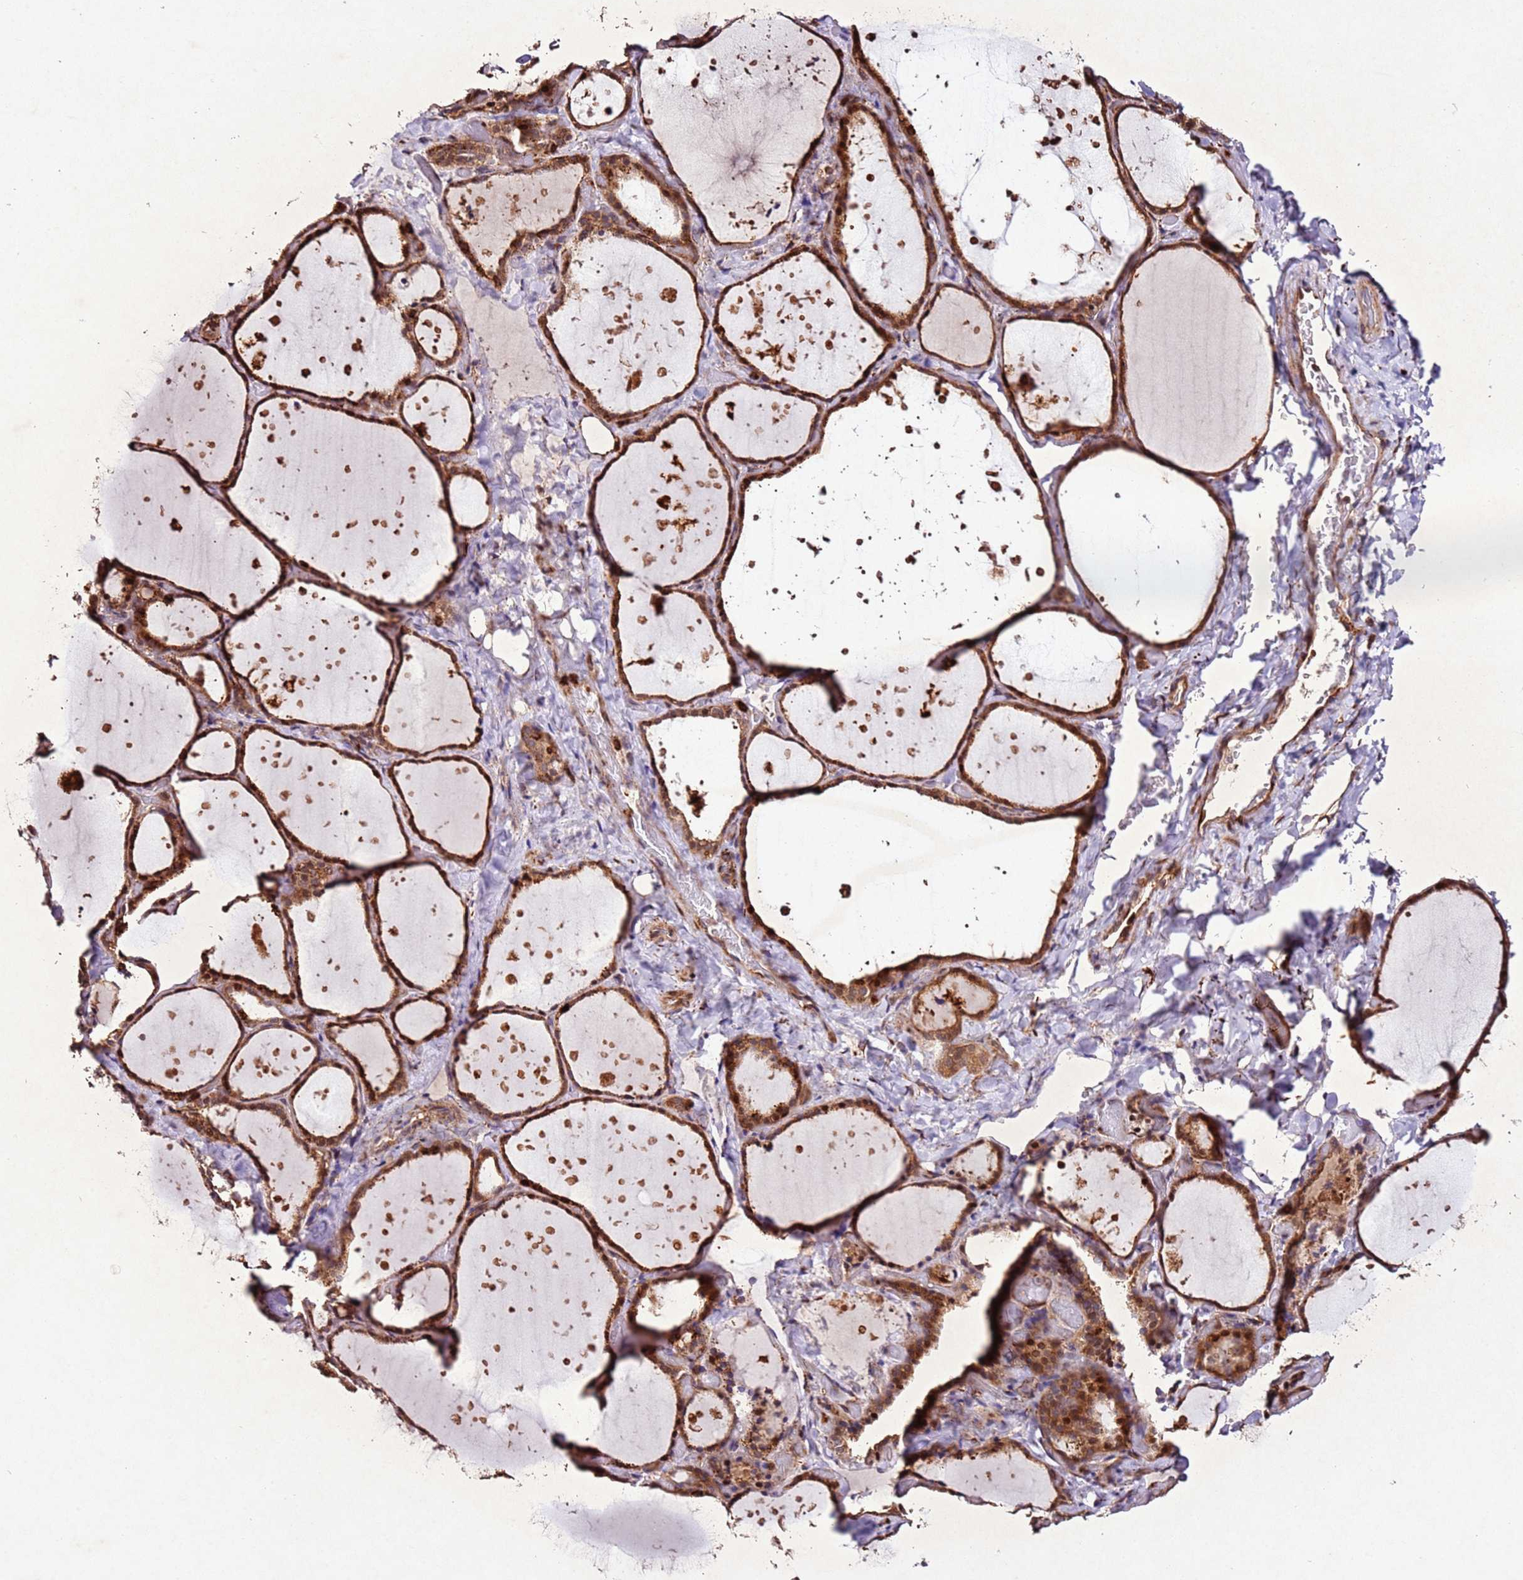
{"staining": {"intensity": "moderate", "quantity": ">75%", "location": "cytoplasmic/membranous,nuclear"}, "tissue": "thyroid gland", "cell_type": "Glandular cells", "image_type": "normal", "snomed": [{"axis": "morphology", "description": "Normal tissue, NOS"}, {"axis": "topography", "description": "Thyroid gland"}], "caption": "Immunohistochemistry image of normal human thyroid gland stained for a protein (brown), which demonstrates medium levels of moderate cytoplasmic/membranous,nuclear positivity in about >75% of glandular cells.", "gene": "PTMA", "patient": {"sex": "female", "age": 44}}